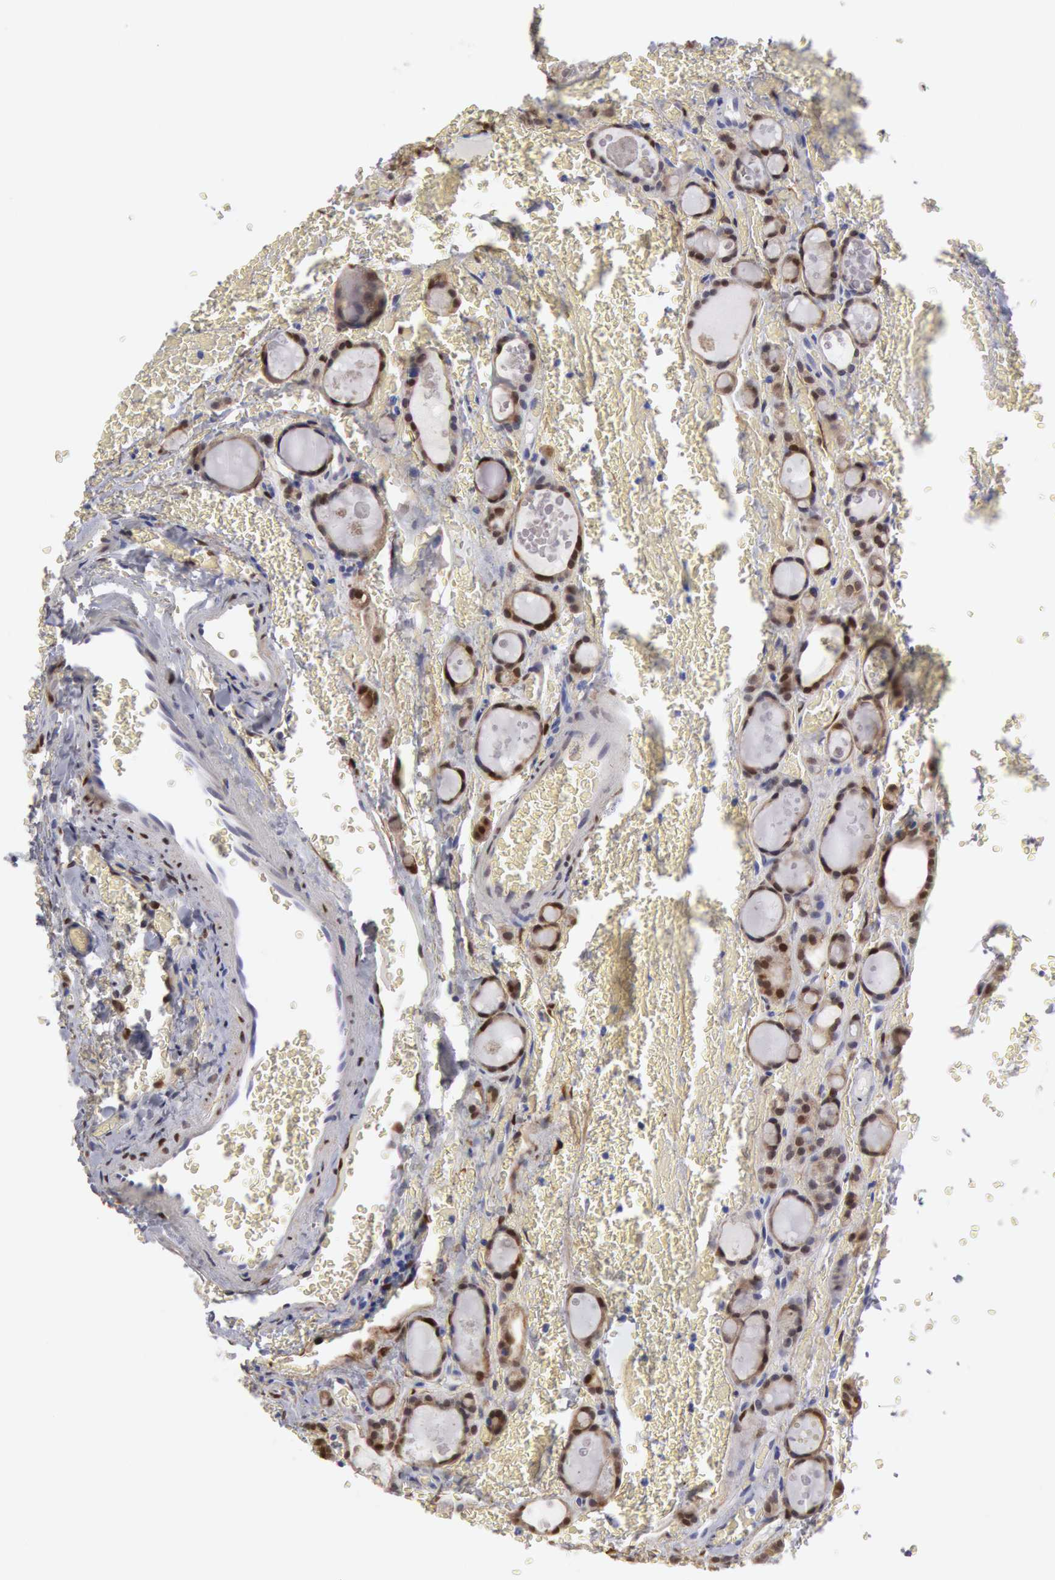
{"staining": {"intensity": "moderate", "quantity": ">75%", "location": "cytoplasmic/membranous,nuclear"}, "tissue": "thyroid cancer", "cell_type": "Tumor cells", "image_type": "cancer", "snomed": [{"axis": "morphology", "description": "Follicular adenoma carcinoma, NOS"}, {"axis": "topography", "description": "Thyroid gland"}], "caption": "This image demonstrates immunohistochemistry (IHC) staining of human follicular adenoma carcinoma (thyroid), with medium moderate cytoplasmic/membranous and nuclear expression in approximately >75% of tumor cells.", "gene": "FHL1", "patient": {"sex": "female", "age": 71}}